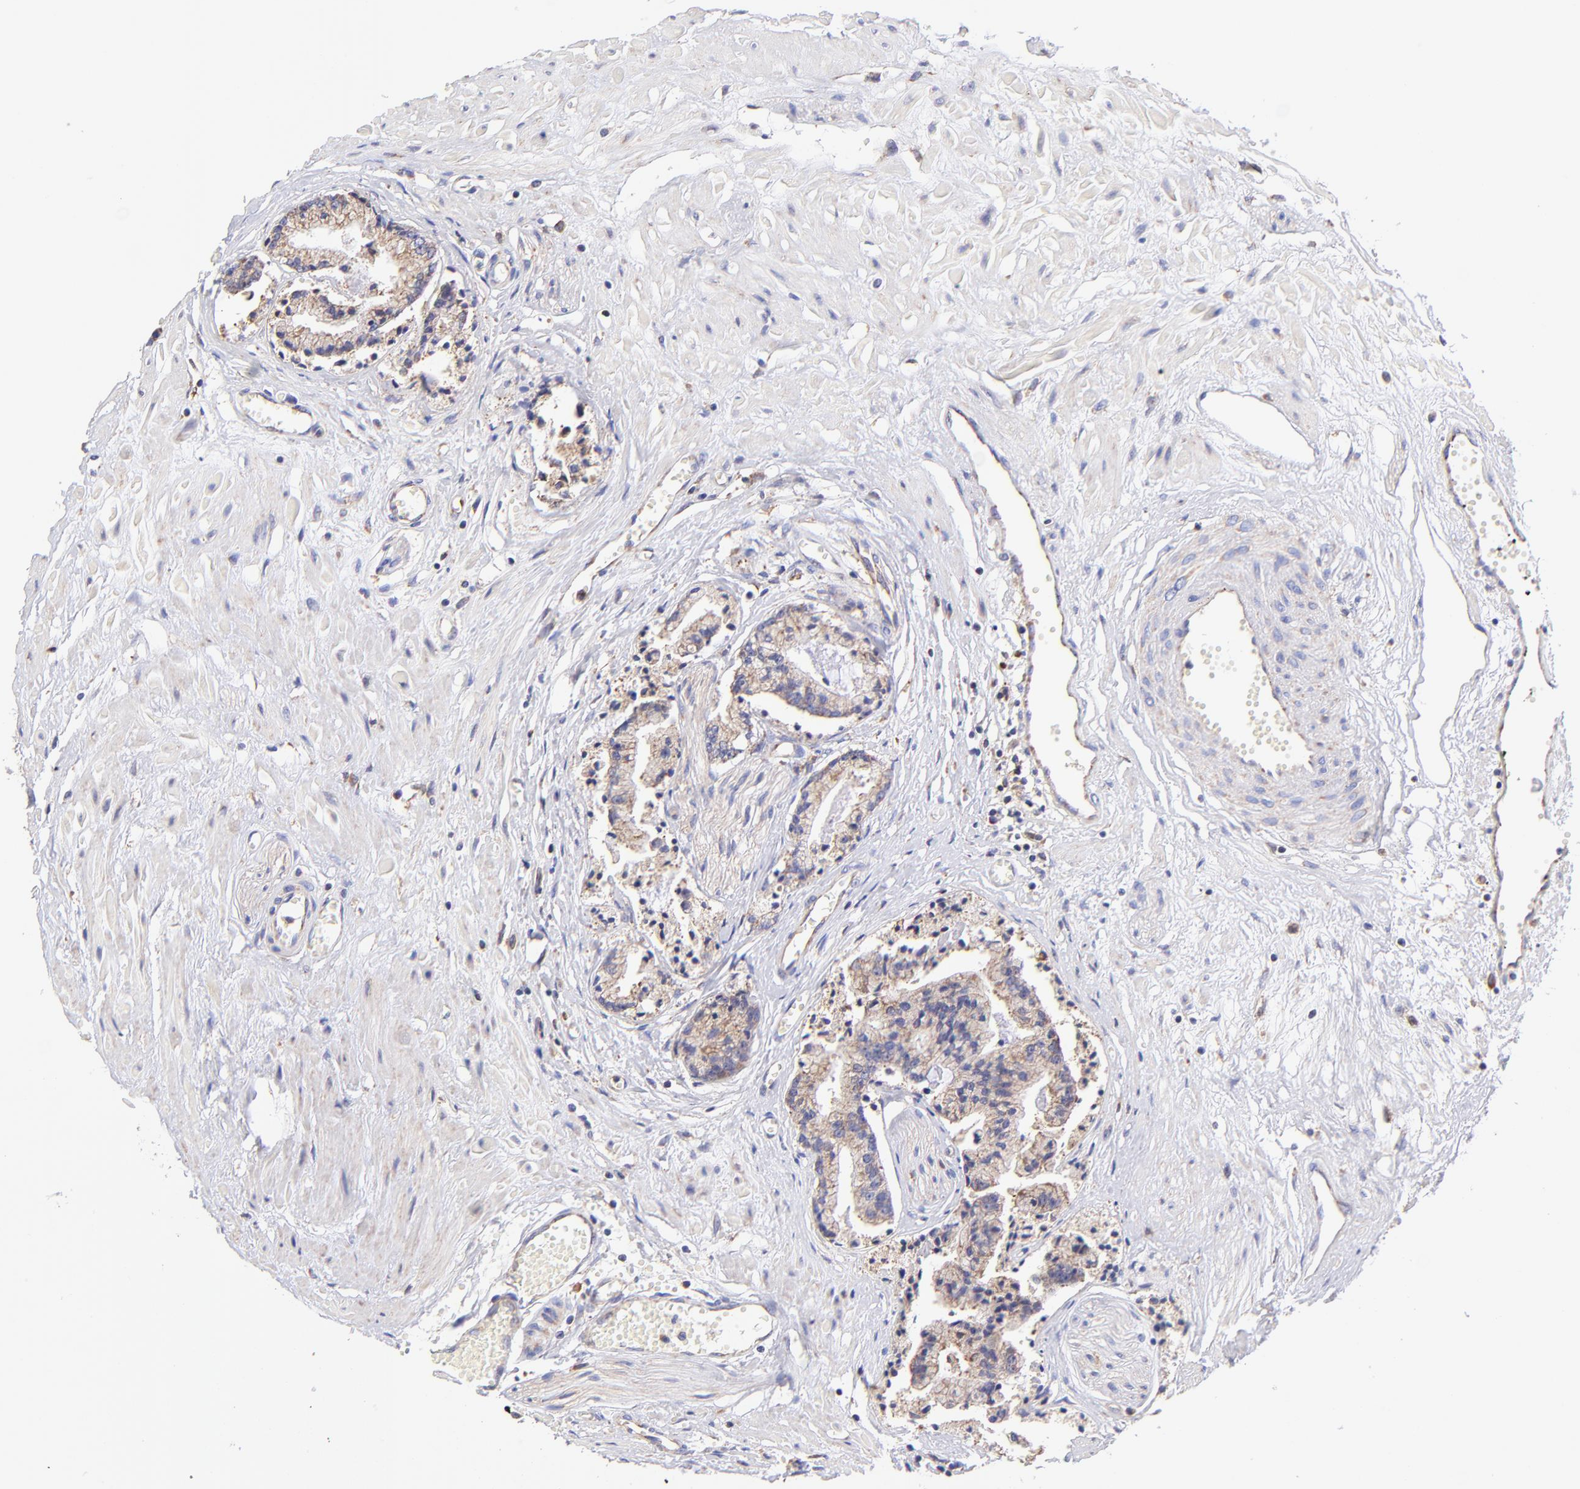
{"staining": {"intensity": "weak", "quantity": ">75%", "location": "cytoplasmic/membranous"}, "tissue": "prostate cancer", "cell_type": "Tumor cells", "image_type": "cancer", "snomed": [{"axis": "morphology", "description": "Adenocarcinoma, High grade"}, {"axis": "topography", "description": "Prostate"}], "caption": "Human high-grade adenocarcinoma (prostate) stained for a protein (brown) exhibits weak cytoplasmic/membranous positive expression in about >75% of tumor cells.", "gene": "PREX1", "patient": {"sex": "male", "age": 56}}